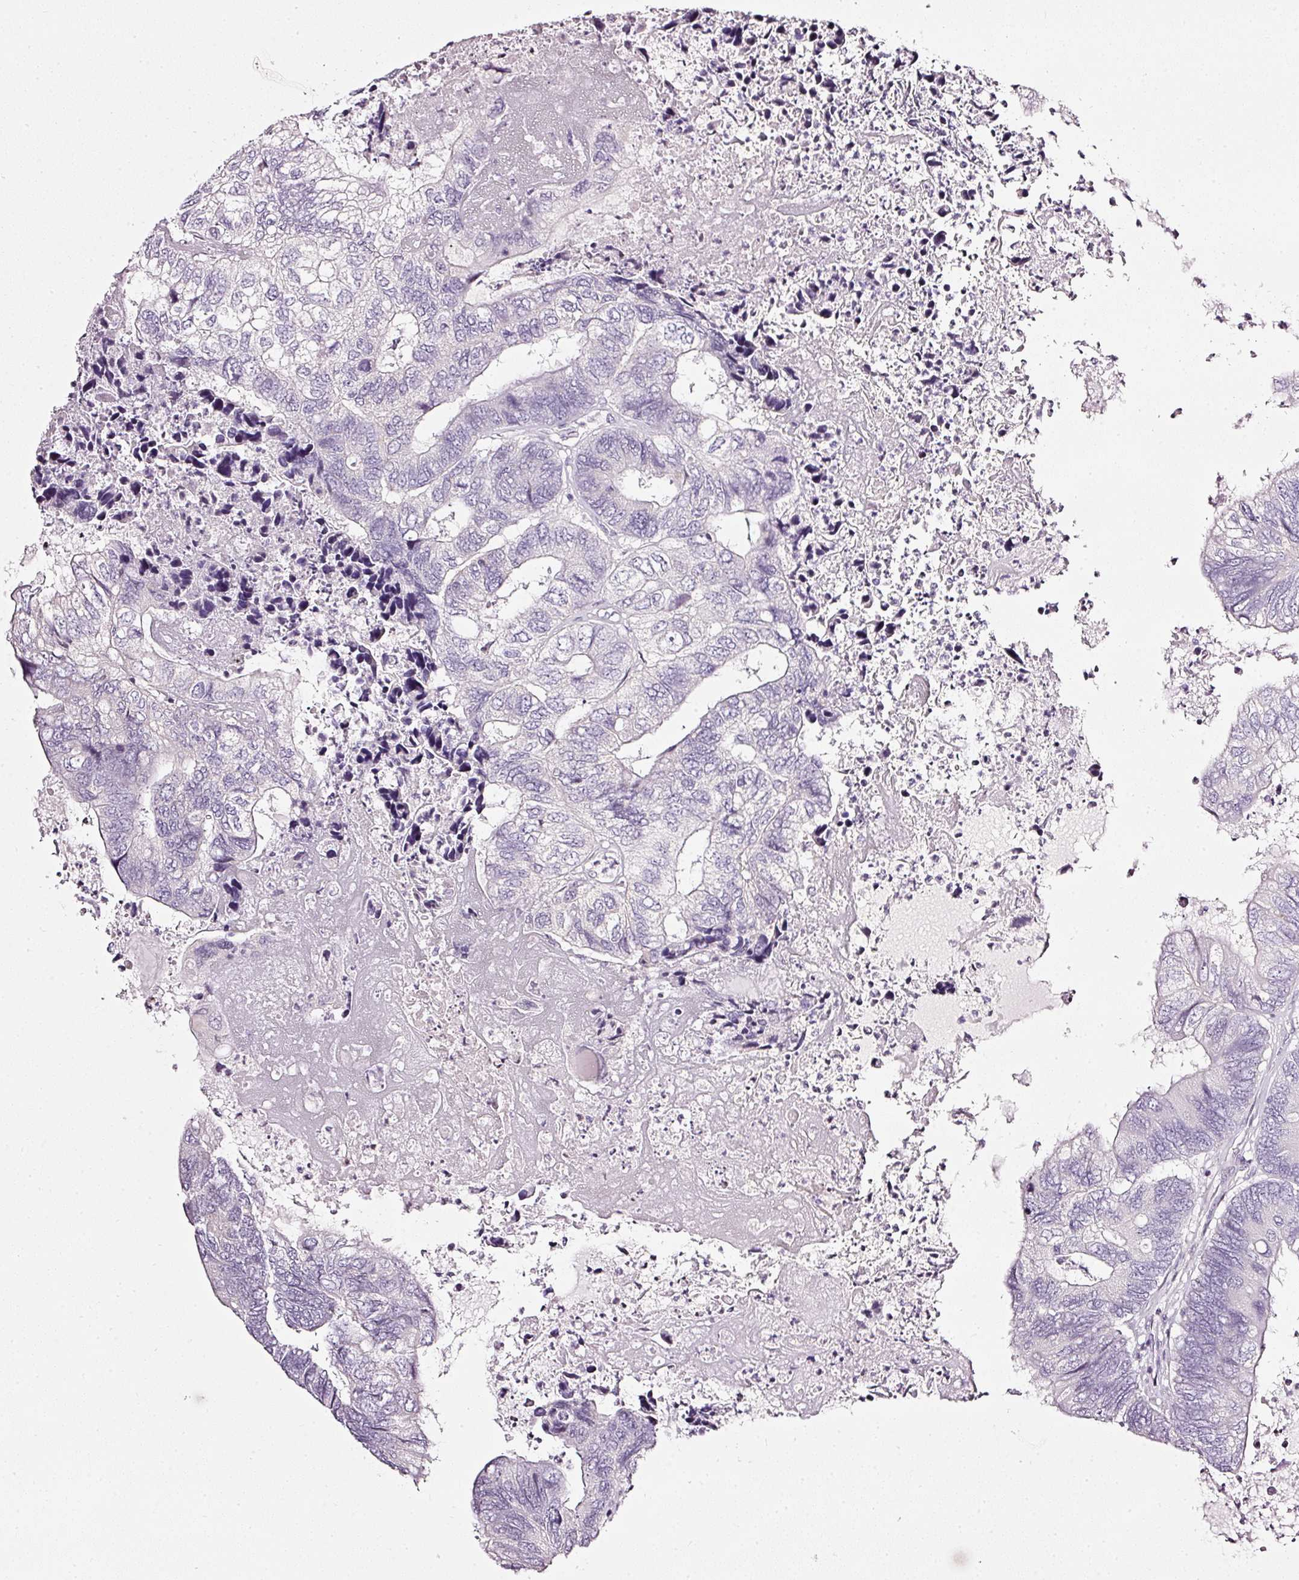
{"staining": {"intensity": "negative", "quantity": "none", "location": "none"}, "tissue": "colorectal cancer", "cell_type": "Tumor cells", "image_type": "cancer", "snomed": [{"axis": "morphology", "description": "Adenocarcinoma, NOS"}, {"axis": "topography", "description": "Colon"}], "caption": "Colorectal cancer (adenocarcinoma) was stained to show a protein in brown. There is no significant staining in tumor cells. Brightfield microscopy of immunohistochemistry (IHC) stained with DAB (3,3'-diaminobenzidine) (brown) and hematoxylin (blue), captured at high magnification.", "gene": "NRDE2", "patient": {"sex": "female", "age": 67}}